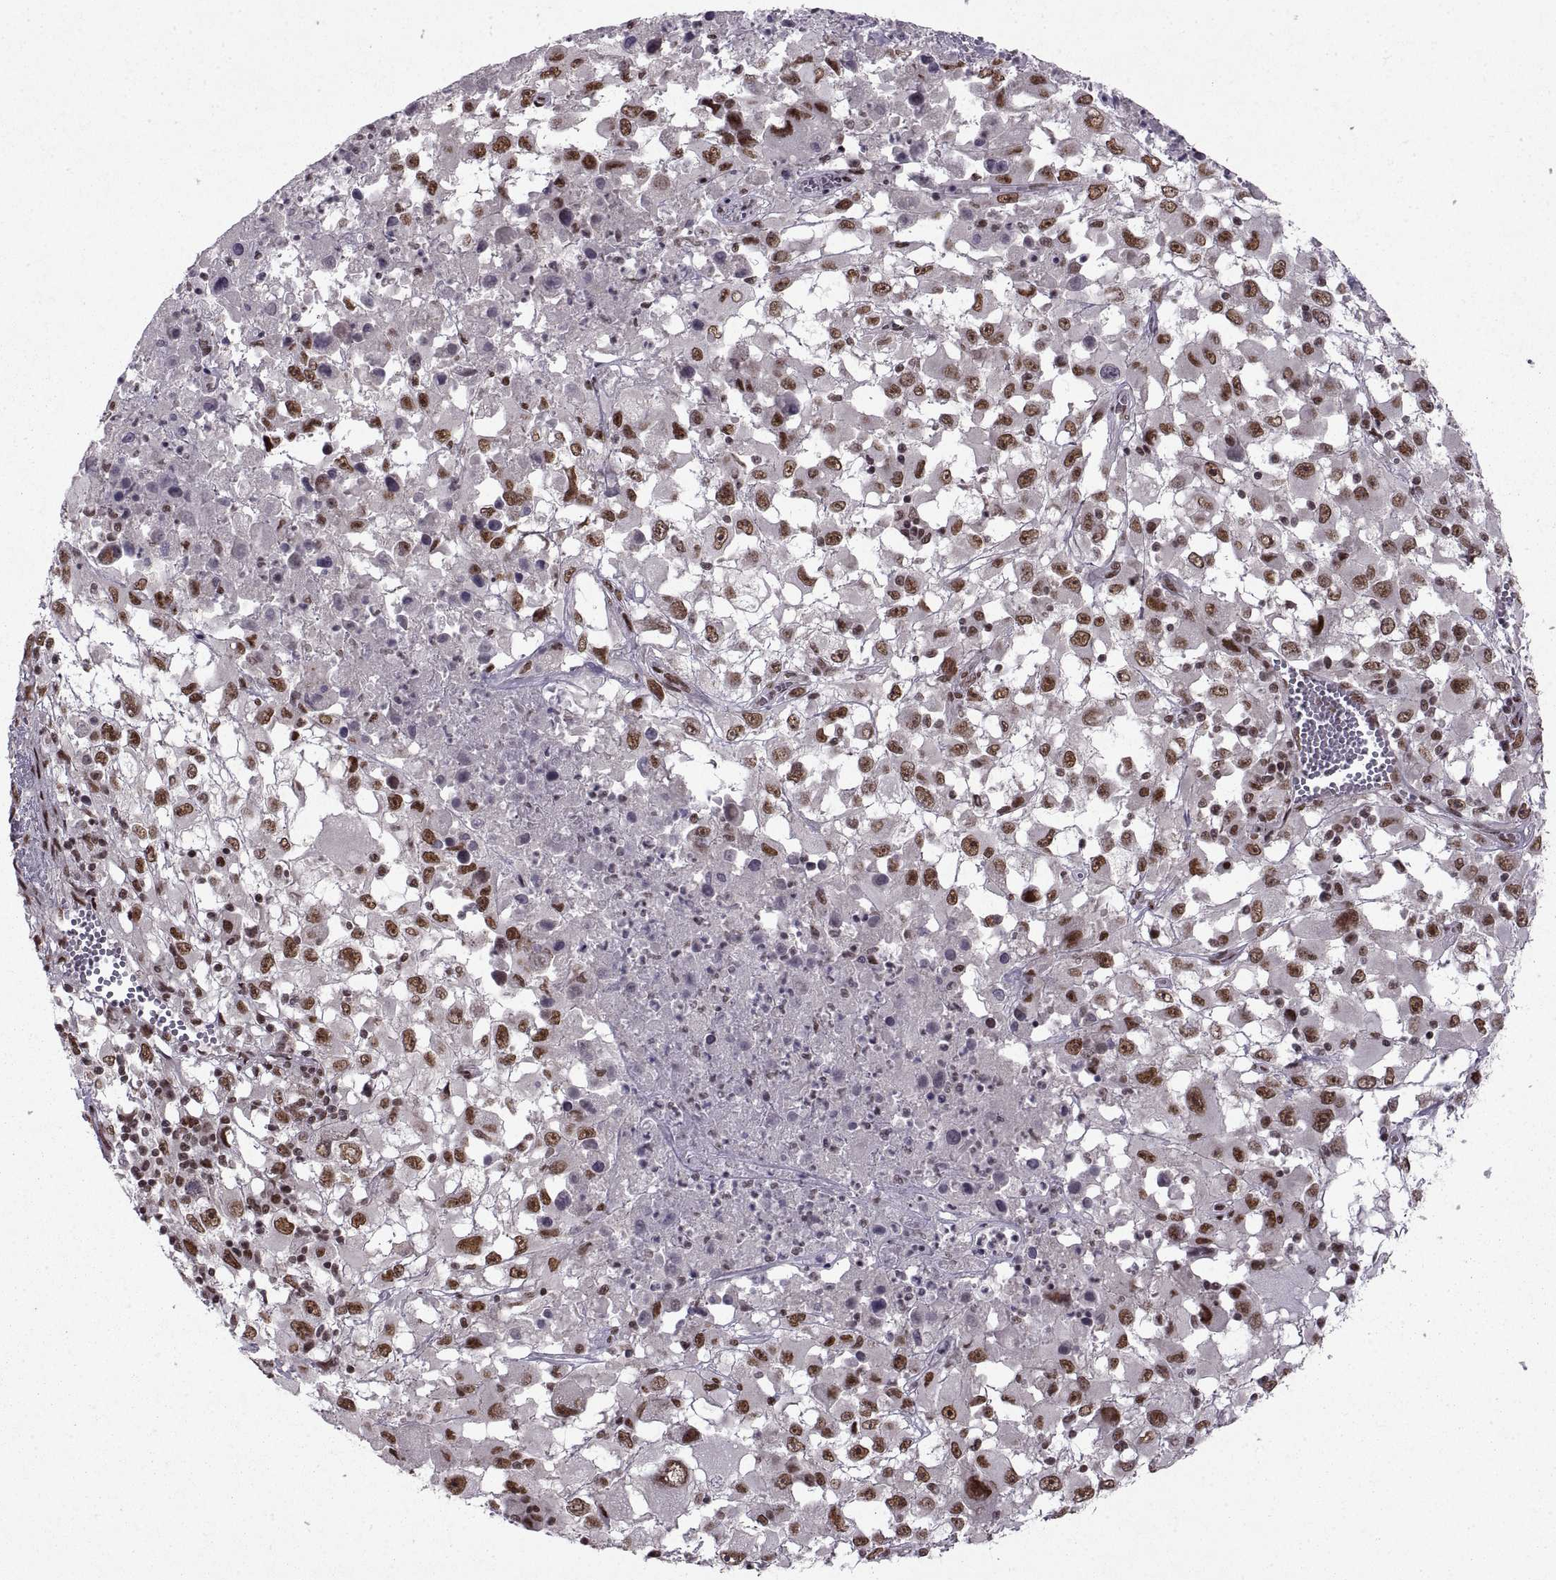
{"staining": {"intensity": "strong", "quantity": ">75%", "location": "nuclear"}, "tissue": "melanoma", "cell_type": "Tumor cells", "image_type": "cancer", "snomed": [{"axis": "morphology", "description": "Malignant melanoma, Metastatic site"}, {"axis": "topography", "description": "Soft tissue"}], "caption": "Immunohistochemistry (IHC) histopathology image of neoplastic tissue: human melanoma stained using immunohistochemistry demonstrates high levels of strong protein expression localized specifically in the nuclear of tumor cells, appearing as a nuclear brown color.", "gene": "MT1E", "patient": {"sex": "male", "age": 50}}